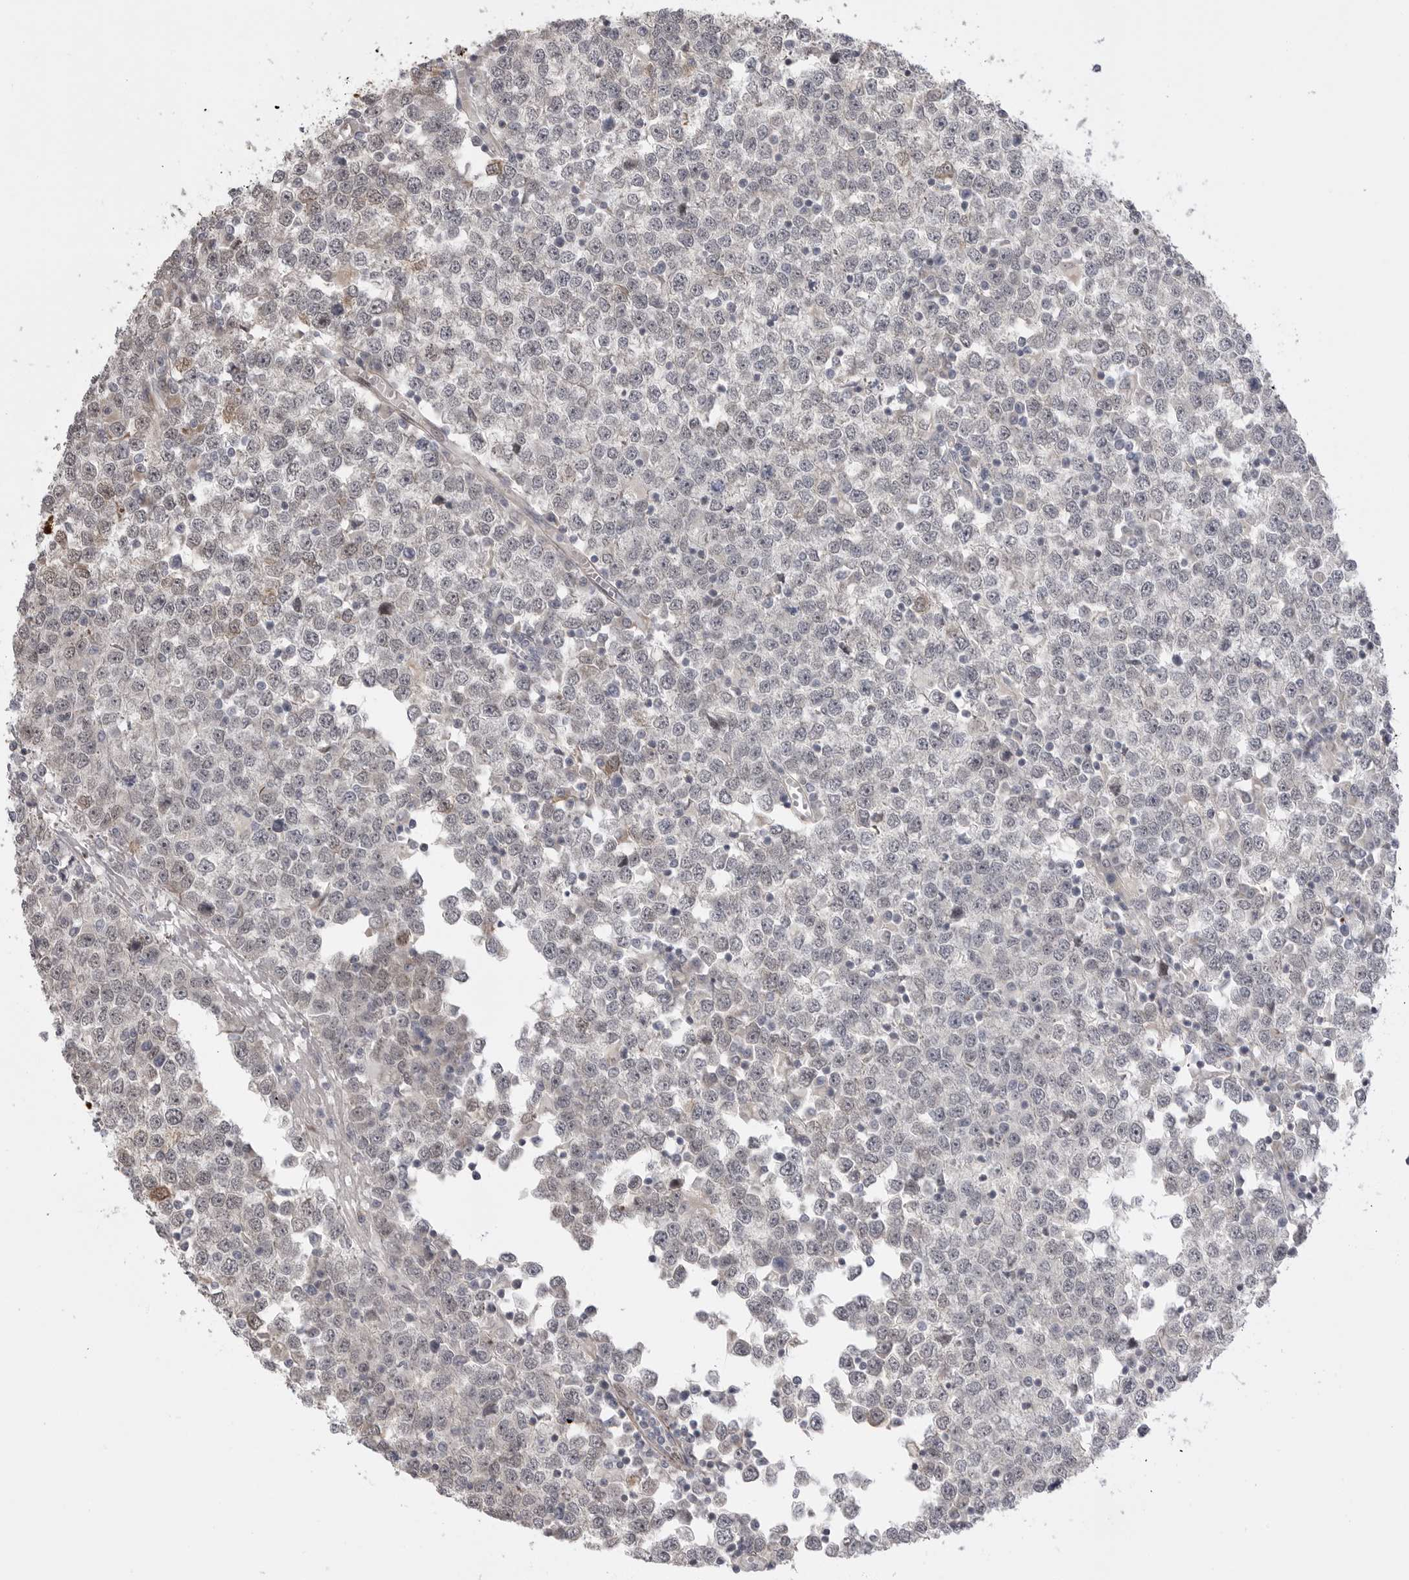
{"staining": {"intensity": "weak", "quantity": "25%-75%", "location": "nuclear"}, "tissue": "testis cancer", "cell_type": "Tumor cells", "image_type": "cancer", "snomed": [{"axis": "morphology", "description": "Seminoma, NOS"}, {"axis": "topography", "description": "Testis"}], "caption": "This is an image of immunohistochemistry staining of seminoma (testis), which shows weak staining in the nuclear of tumor cells.", "gene": "GGT6", "patient": {"sex": "male", "age": 65}}